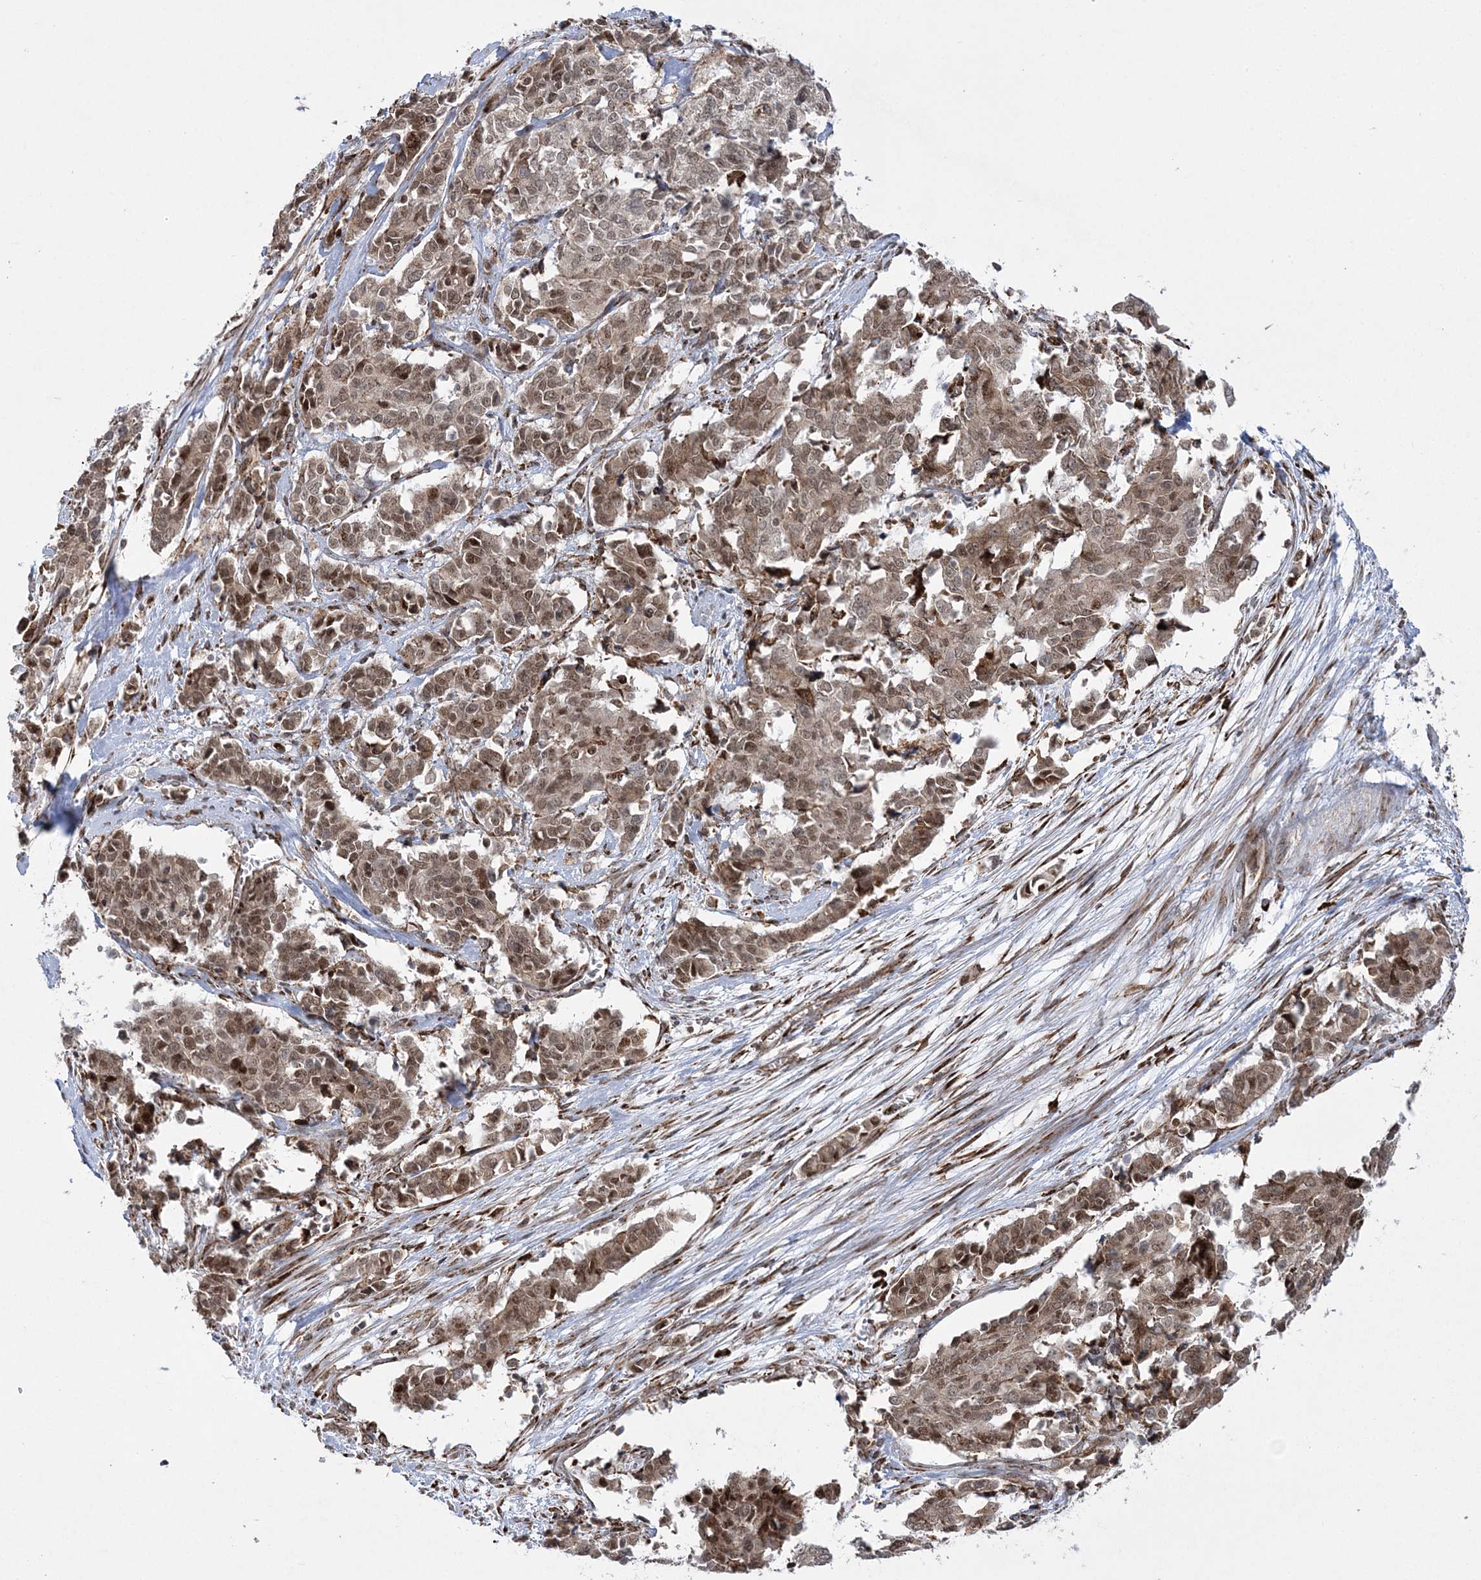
{"staining": {"intensity": "moderate", "quantity": ">75%", "location": "cytoplasmic/membranous,nuclear"}, "tissue": "cervical cancer", "cell_type": "Tumor cells", "image_type": "cancer", "snomed": [{"axis": "morphology", "description": "Normal tissue, NOS"}, {"axis": "morphology", "description": "Squamous cell carcinoma, NOS"}, {"axis": "topography", "description": "Cervix"}], "caption": "Cervical squamous cell carcinoma tissue shows moderate cytoplasmic/membranous and nuclear expression in approximately >75% of tumor cells, visualized by immunohistochemistry.", "gene": "EFCAB12", "patient": {"sex": "female", "age": 35}}